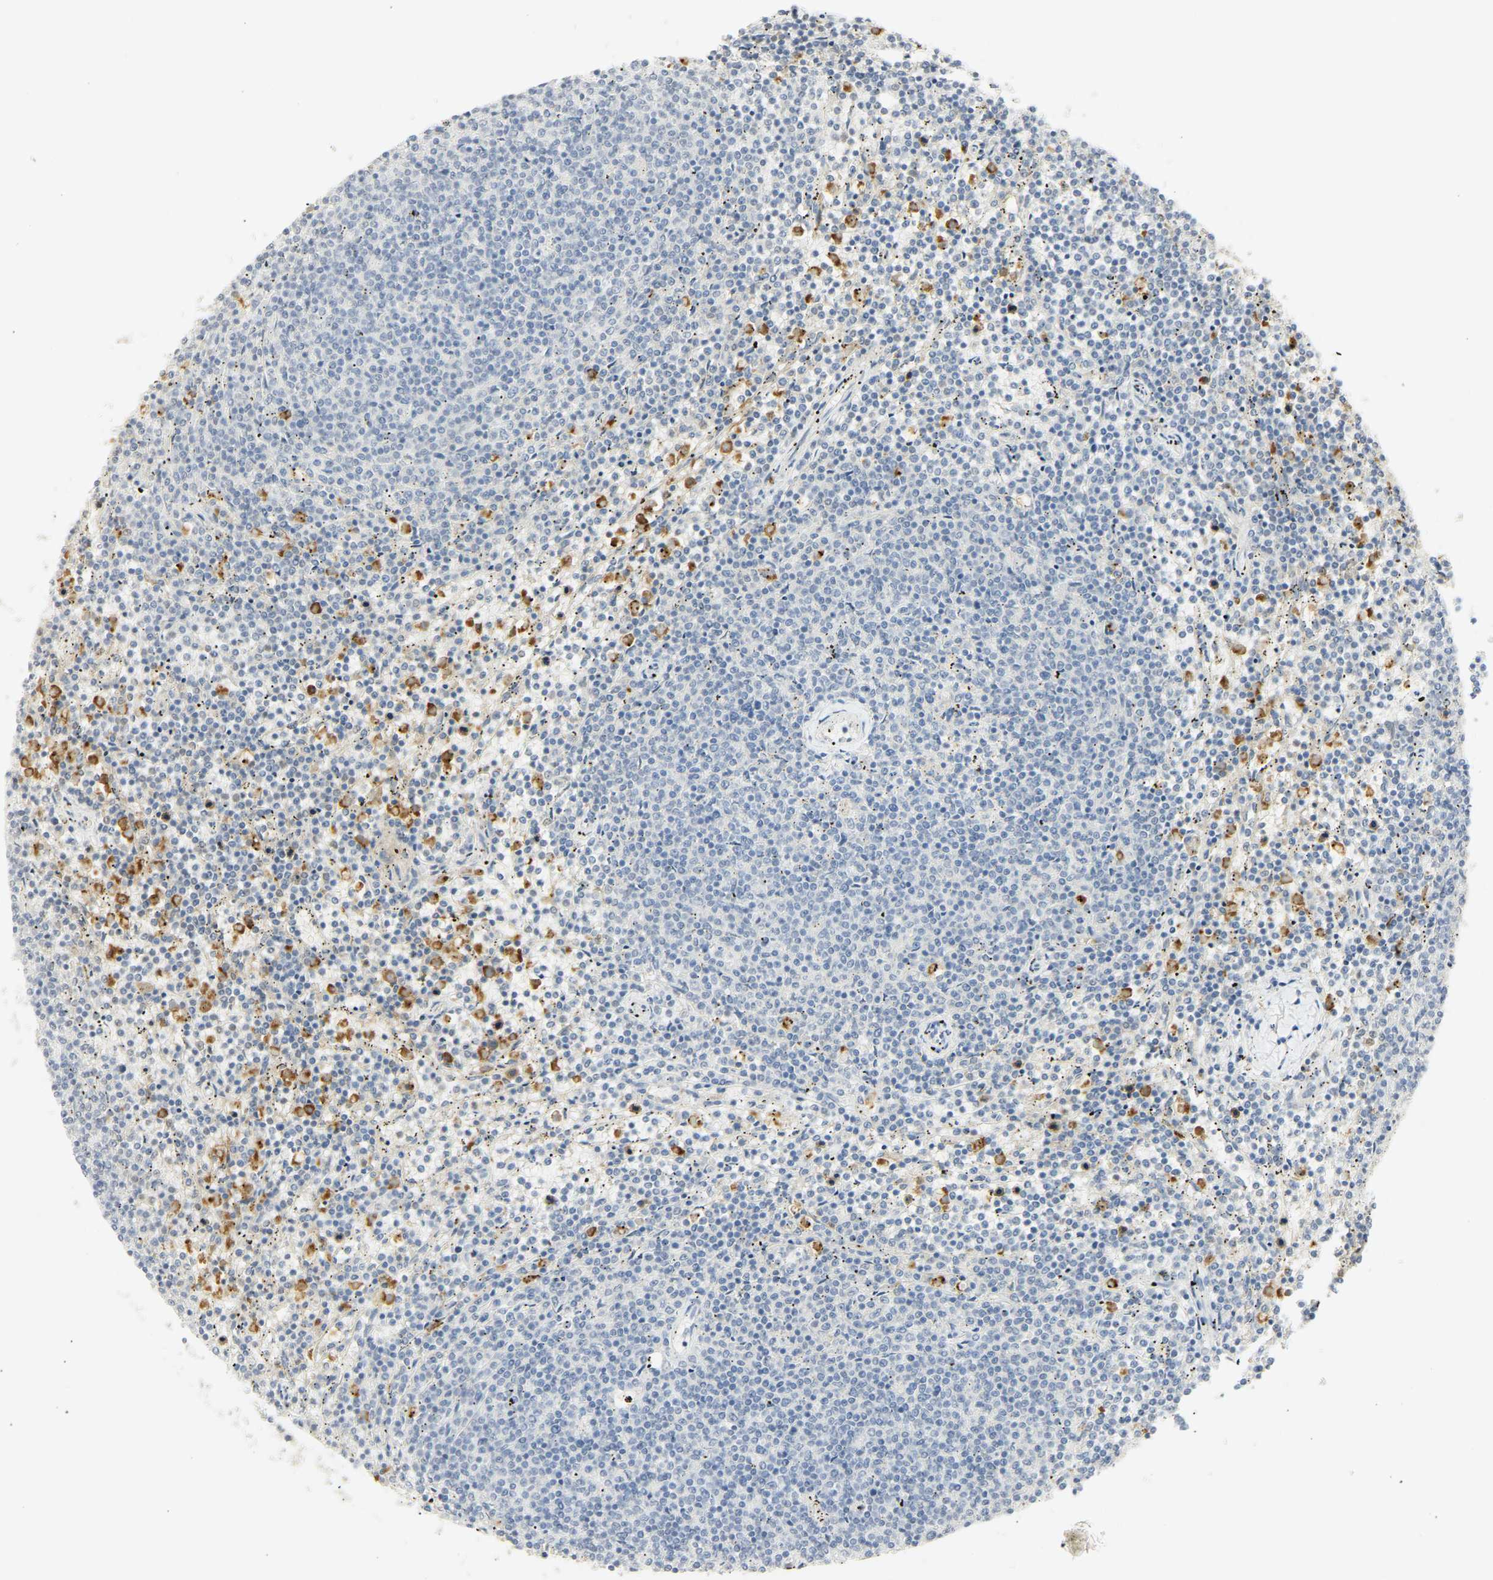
{"staining": {"intensity": "negative", "quantity": "none", "location": "none"}, "tissue": "lymphoma", "cell_type": "Tumor cells", "image_type": "cancer", "snomed": [{"axis": "morphology", "description": "Malignant lymphoma, non-Hodgkin's type, Low grade"}, {"axis": "topography", "description": "Spleen"}], "caption": "Tumor cells show no significant staining in lymphoma. (DAB IHC, high magnification).", "gene": "CEACAM5", "patient": {"sex": "female", "age": 50}}